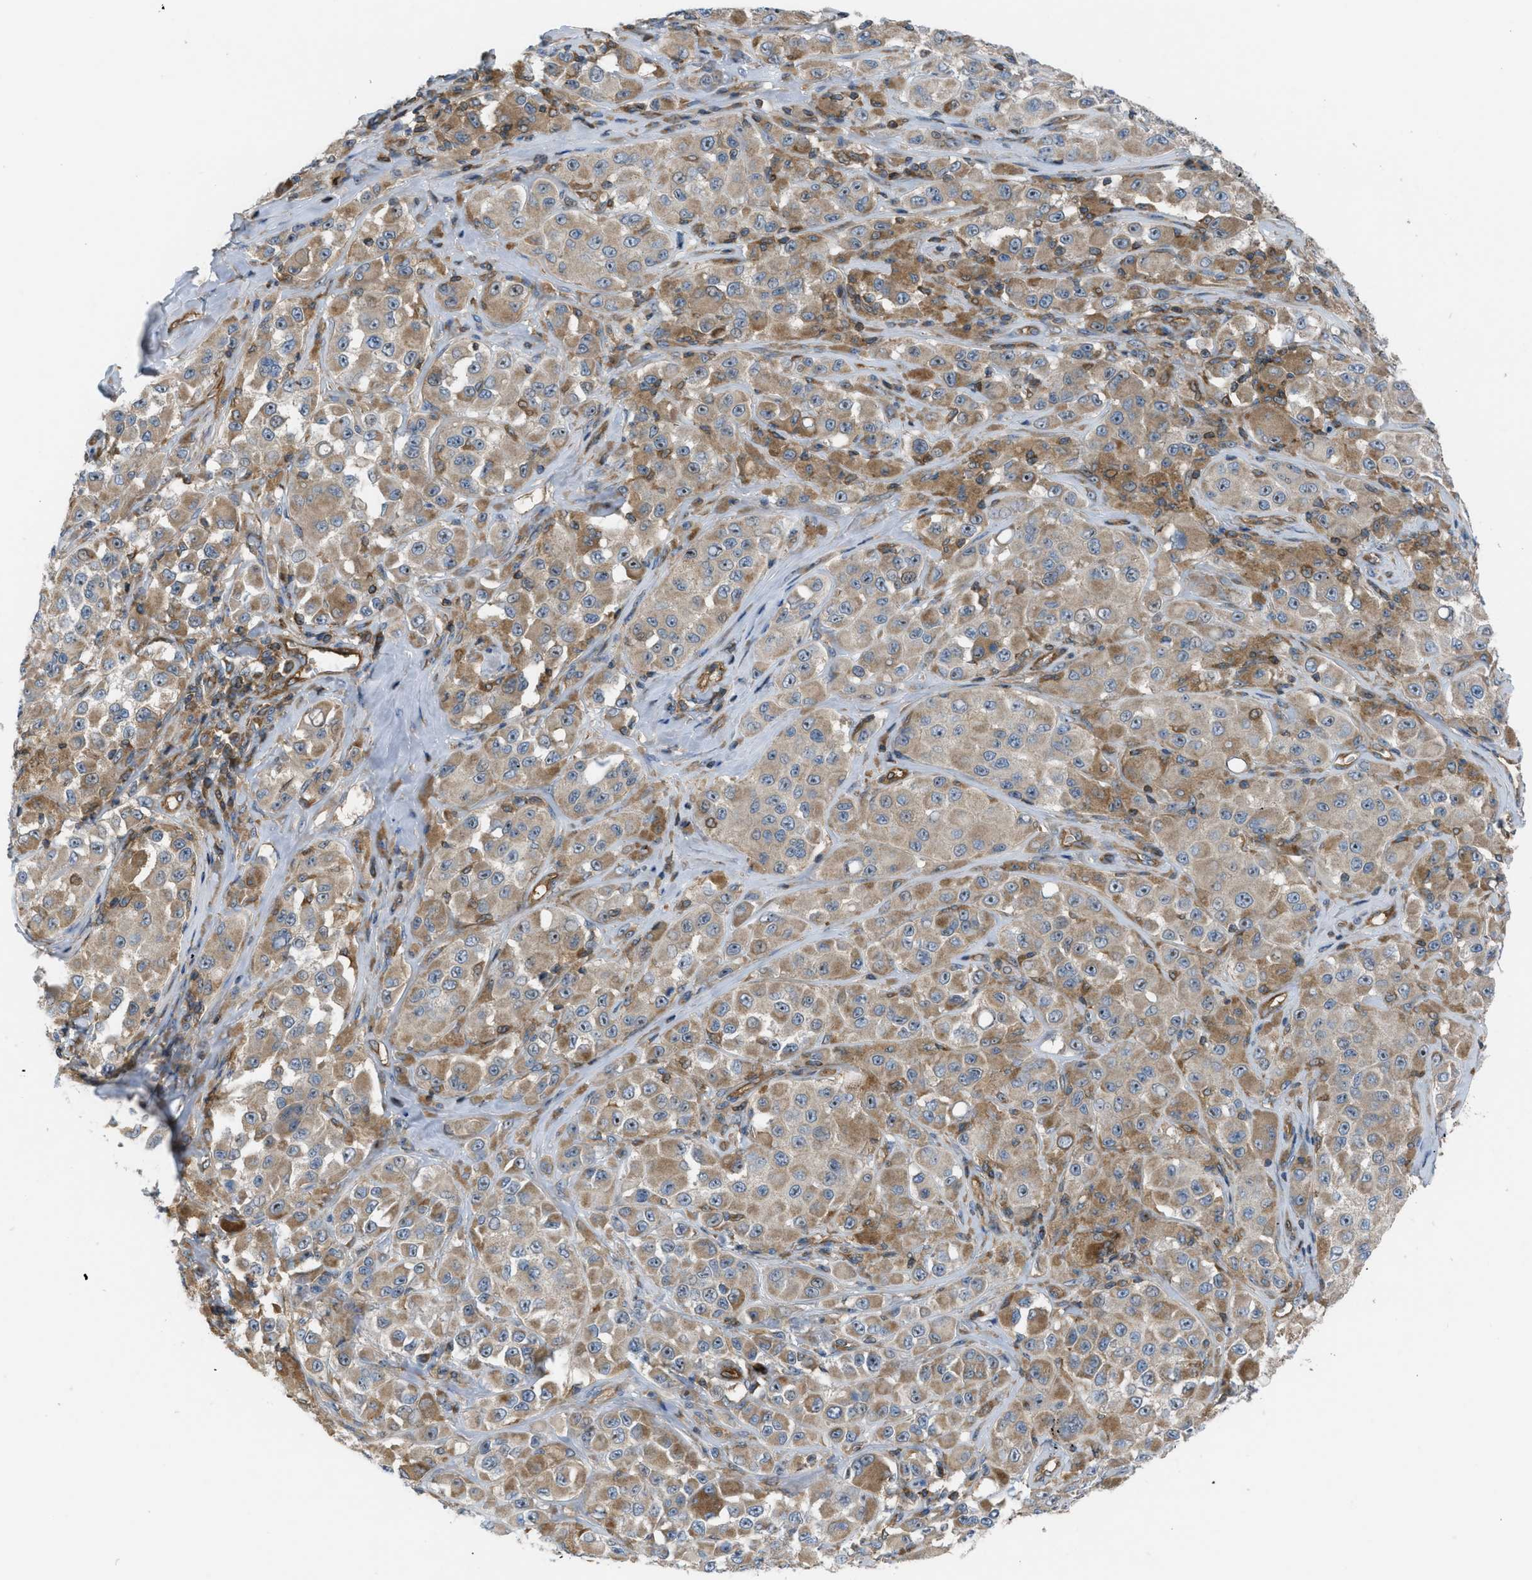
{"staining": {"intensity": "weak", "quantity": ">75%", "location": "cytoplasmic/membranous"}, "tissue": "melanoma", "cell_type": "Tumor cells", "image_type": "cancer", "snomed": [{"axis": "morphology", "description": "Malignant melanoma, NOS"}, {"axis": "topography", "description": "Skin"}], "caption": "IHC image of neoplastic tissue: human malignant melanoma stained using immunohistochemistry shows low levels of weak protein expression localized specifically in the cytoplasmic/membranous of tumor cells, appearing as a cytoplasmic/membranous brown color.", "gene": "ATP2A3", "patient": {"sex": "male", "age": 84}}